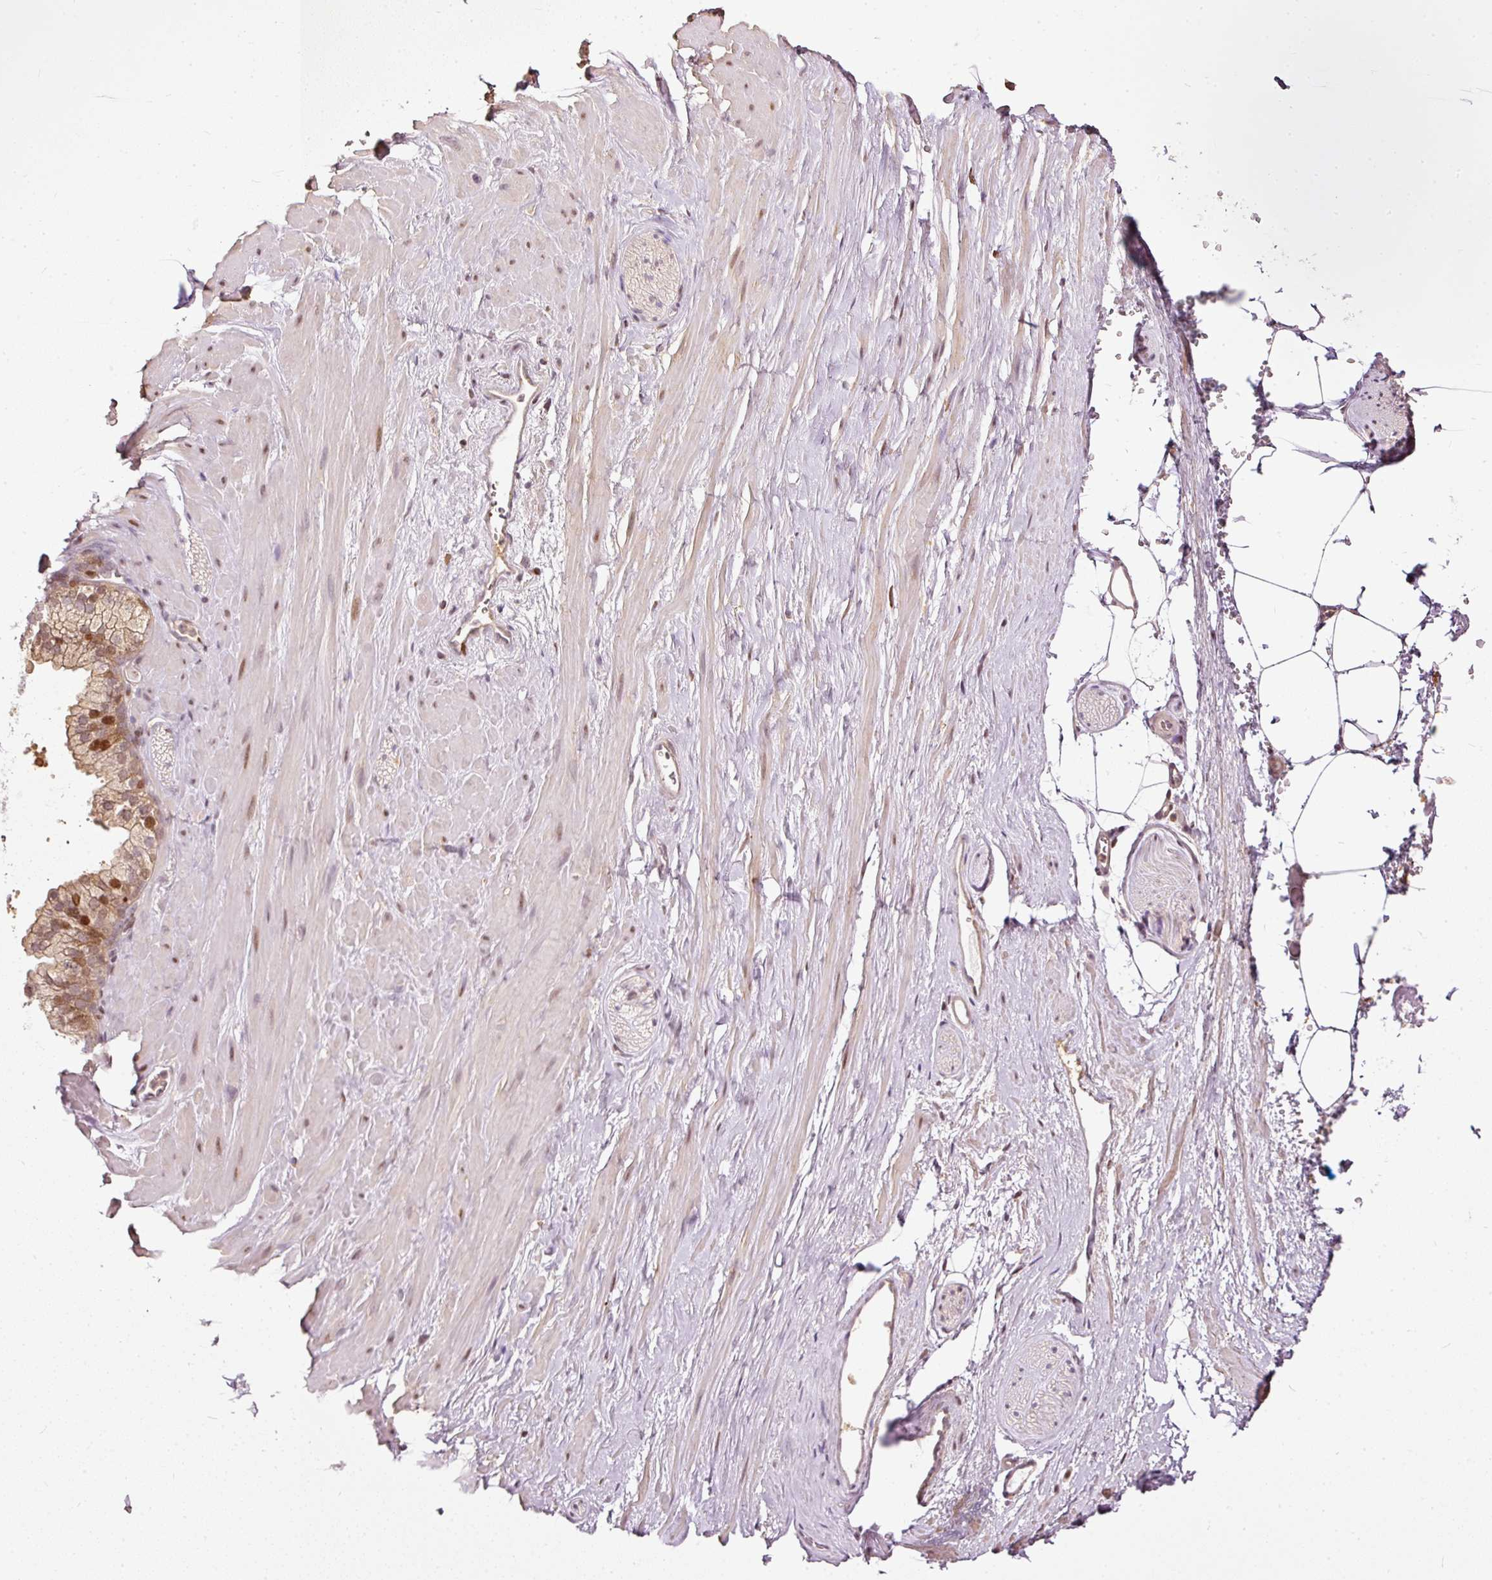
{"staining": {"intensity": "negative", "quantity": "none", "location": "none"}, "tissue": "adipose tissue", "cell_type": "Adipocytes", "image_type": "normal", "snomed": [{"axis": "morphology", "description": "Normal tissue, NOS"}, {"axis": "topography", "description": "Prostate"}, {"axis": "topography", "description": "Peripheral nerve tissue"}], "caption": "The micrograph reveals no significant staining in adipocytes of adipose tissue. (DAB immunohistochemistry (IHC), high magnification).", "gene": "ZNF778", "patient": {"sex": "male", "age": 61}}